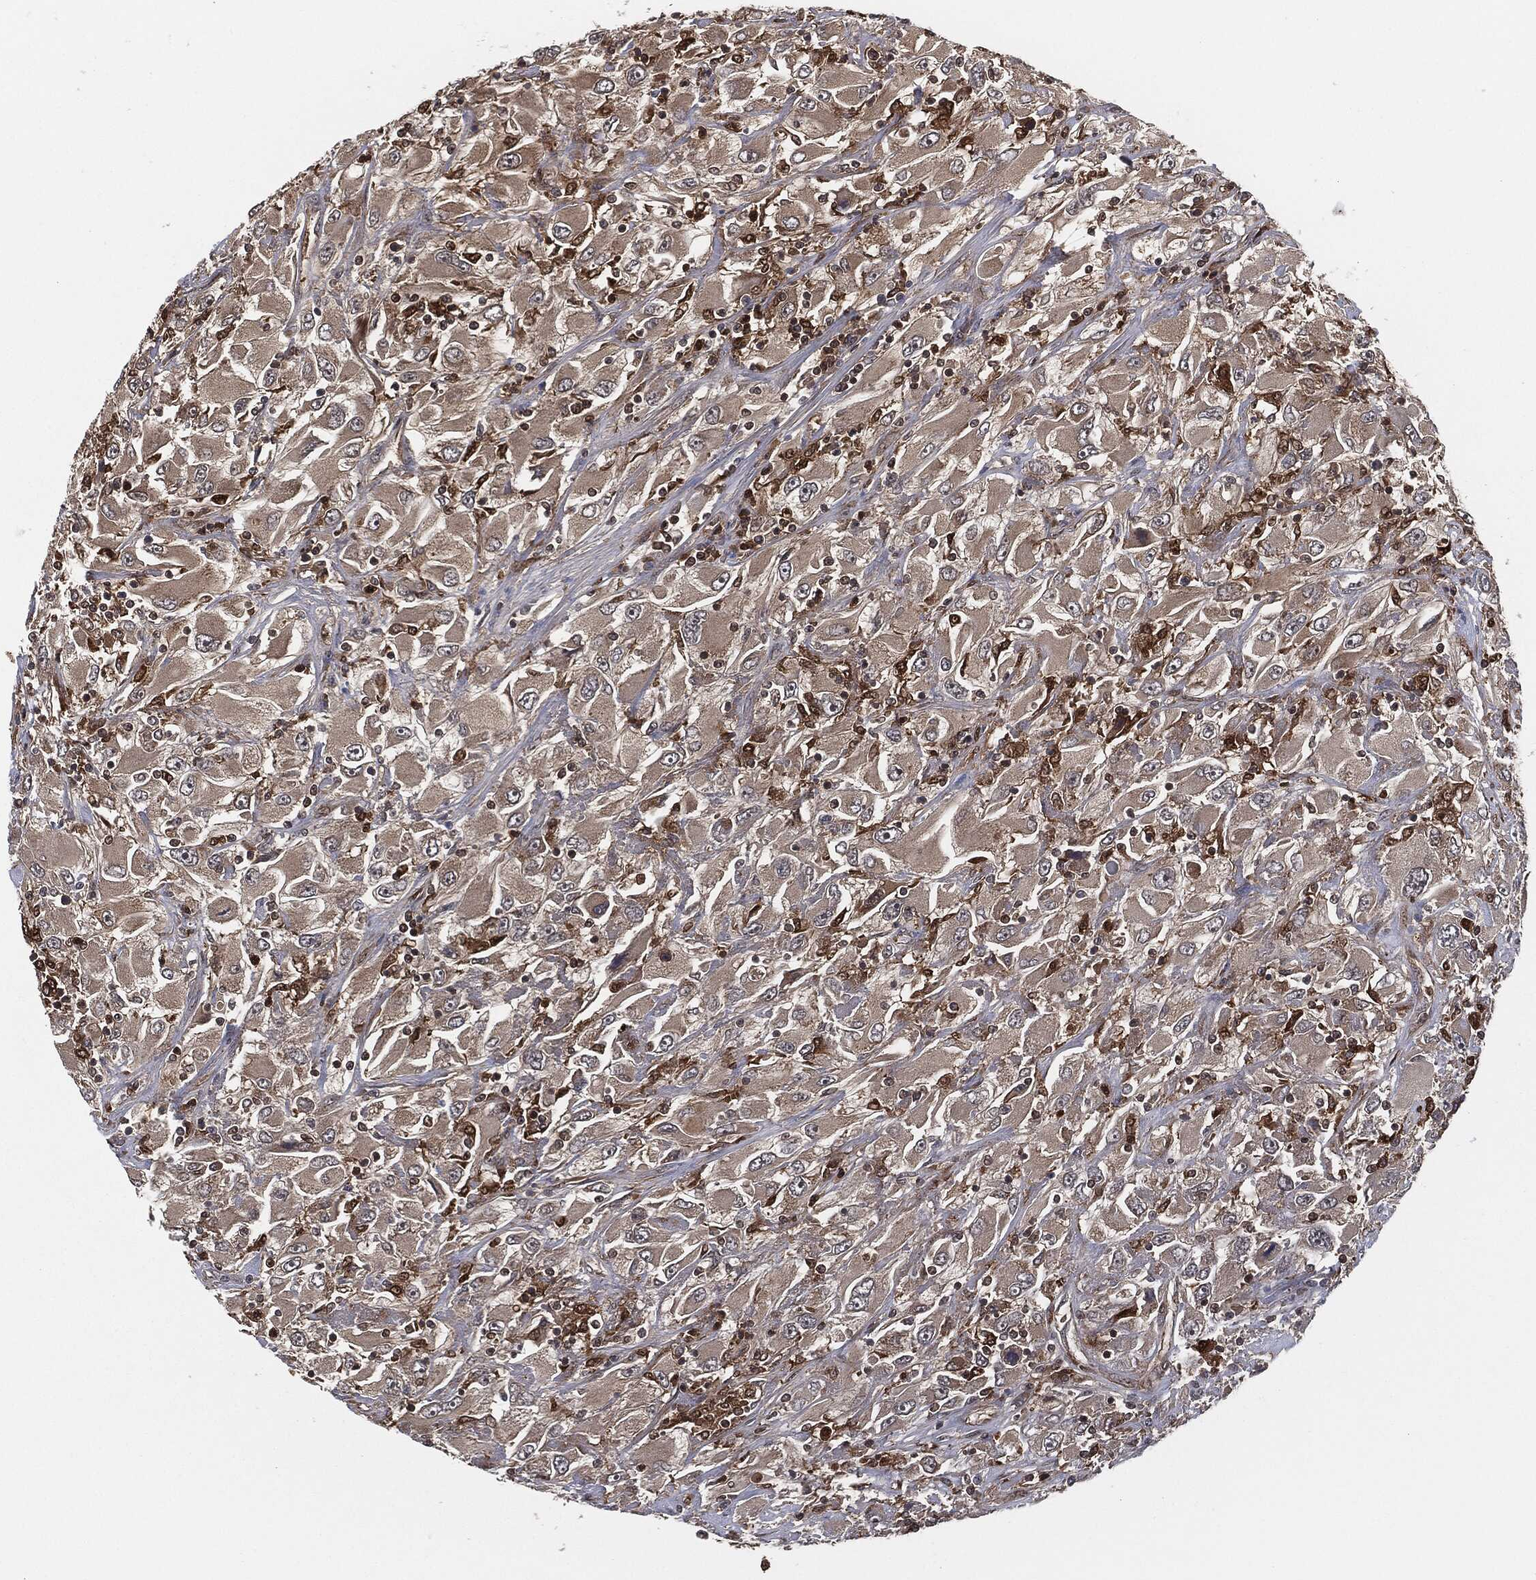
{"staining": {"intensity": "negative", "quantity": "none", "location": "none"}, "tissue": "renal cancer", "cell_type": "Tumor cells", "image_type": "cancer", "snomed": [{"axis": "morphology", "description": "Adenocarcinoma, NOS"}, {"axis": "topography", "description": "Kidney"}], "caption": "Immunohistochemical staining of renal cancer (adenocarcinoma) exhibits no significant expression in tumor cells.", "gene": "CAPRIN2", "patient": {"sex": "female", "age": 52}}